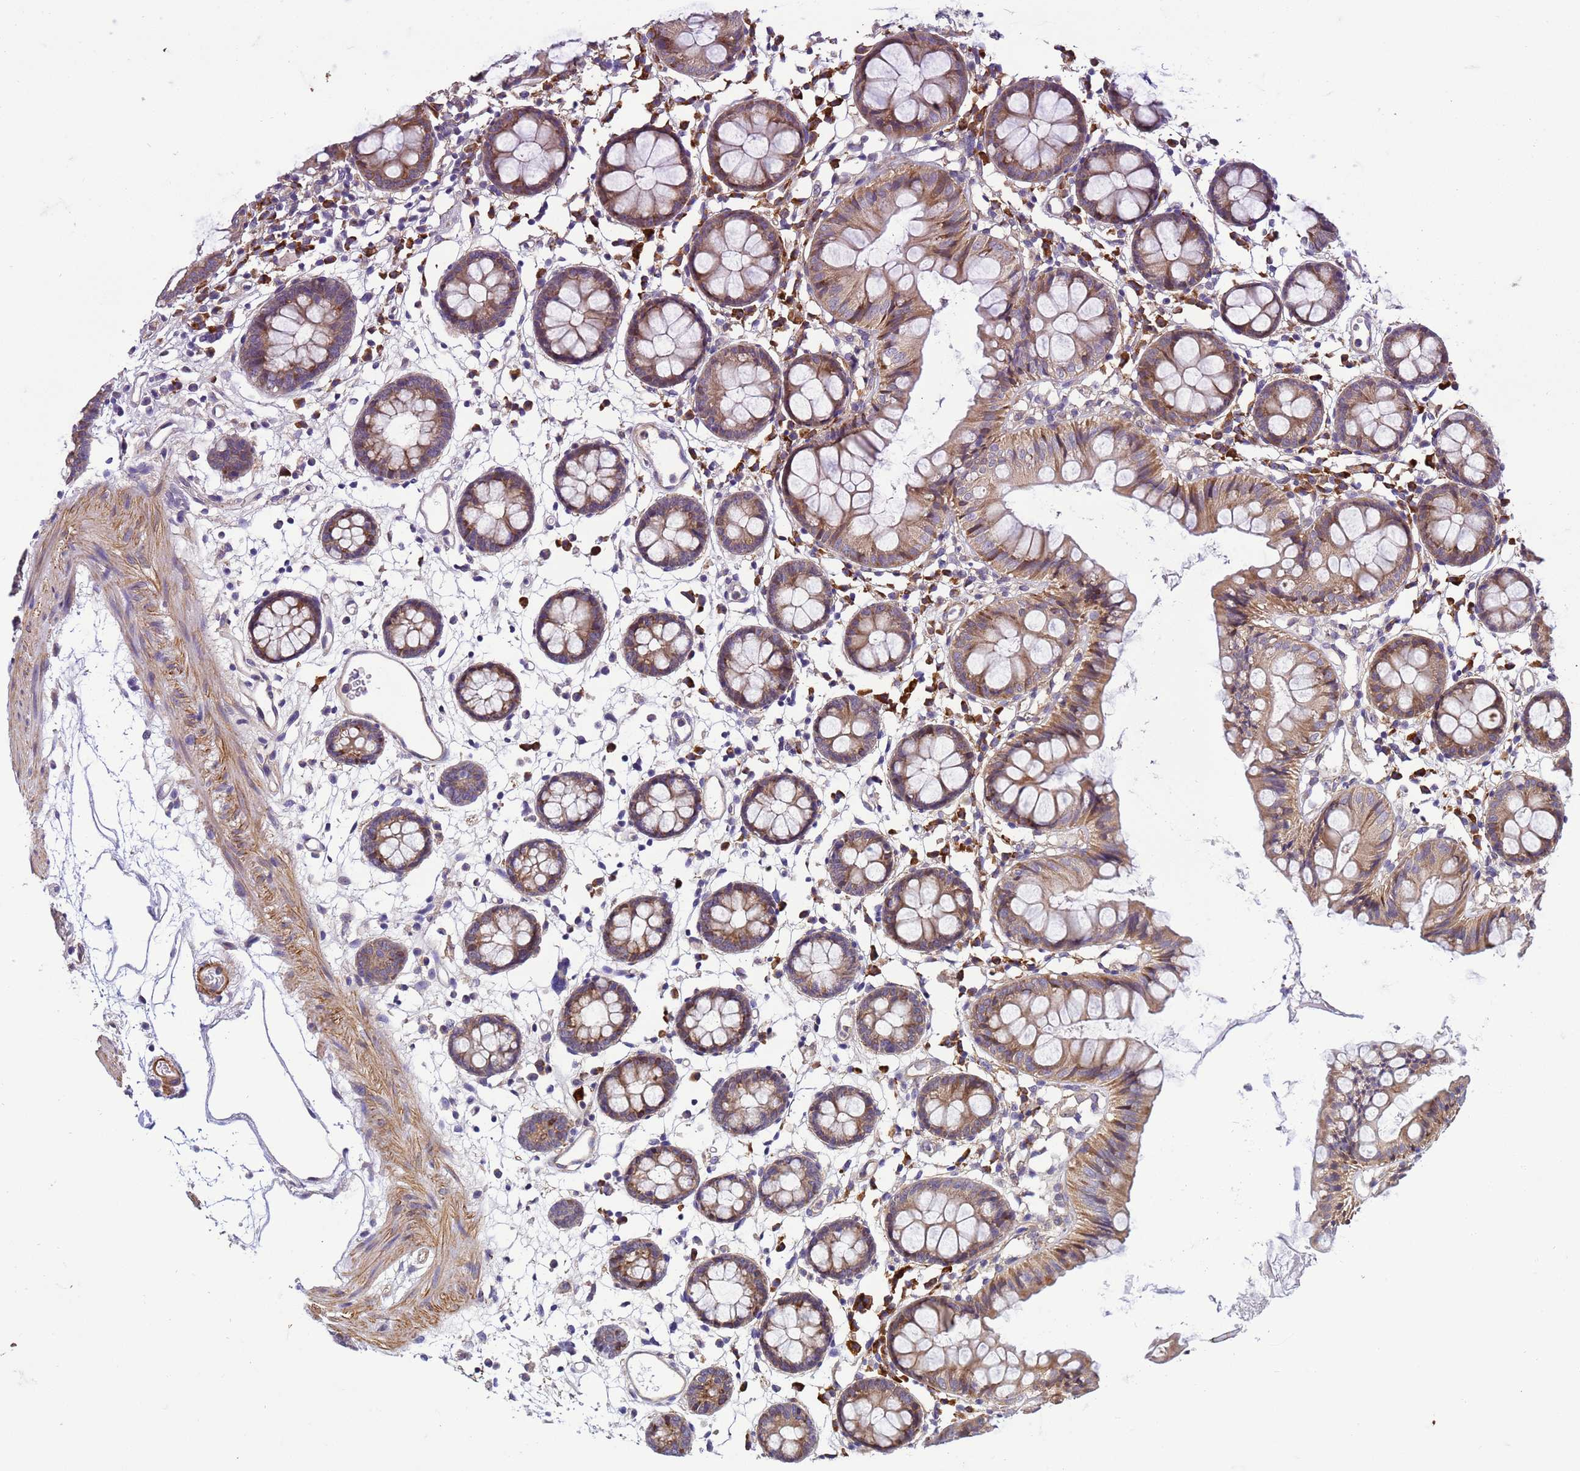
{"staining": {"intensity": "moderate", "quantity": ">75%", "location": "cytoplasmic/membranous"}, "tissue": "colon", "cell_type": "Endothelial cells", "image_type": "normal", "snomed": [{"axis": "morphology", "description": "Normal tissue, NOS"}, {"axis": "topography", "description": "Colon"}], "caption": "About >75% of endothelial cells in unremarkable human colon show moderate cytoplasmic/membranous protein staining as visualized by brown immunohistochemical staining.", "gene": "GEN1", "patient": {"sex": "female", "age": 84}}